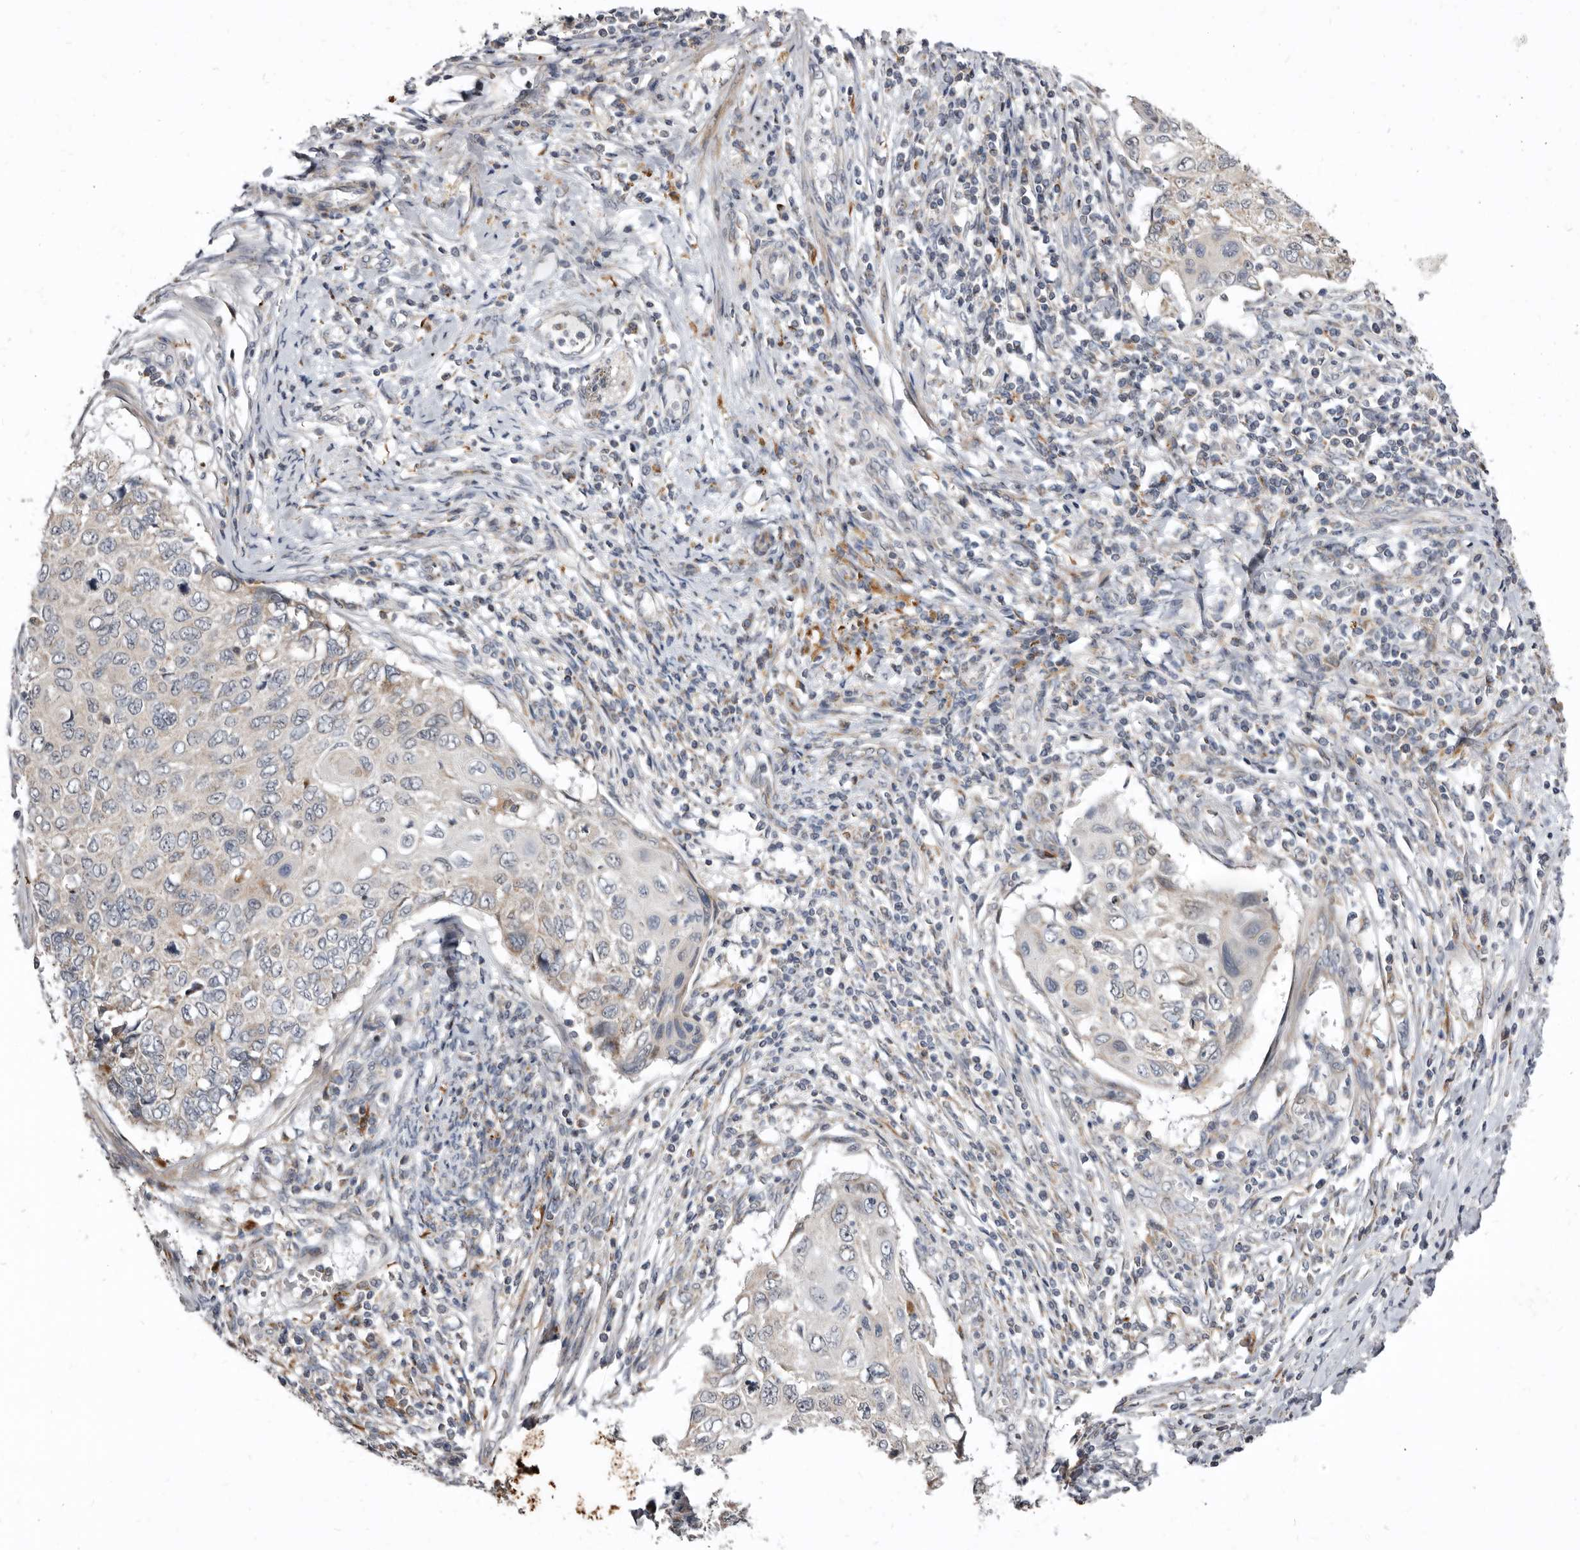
{"staining": {"intensity": "negative", "quantity": "none", "location": "none"}, "tissue": "cervical cancer", "cell_type": "Tumor cells", "image_type": "cancer", "snomed": [{"axis": "morphology", "description": "Squamous cell carcinoma, NOS"}, {"axis": "topography", "description": "Cervix"}], "caption": "The immunohistochemistry histopathology image has no significant staining in tumor cells of squamous cell carcinoma (cervical) tissue. The staining was performed using DAB to visualize the protein expression in brown, while the nuclei were stained in blue with hematoxylin (Magnification: 20x).", "gene": "SMC4", "patient": {"sex": "female", "age": 70}}